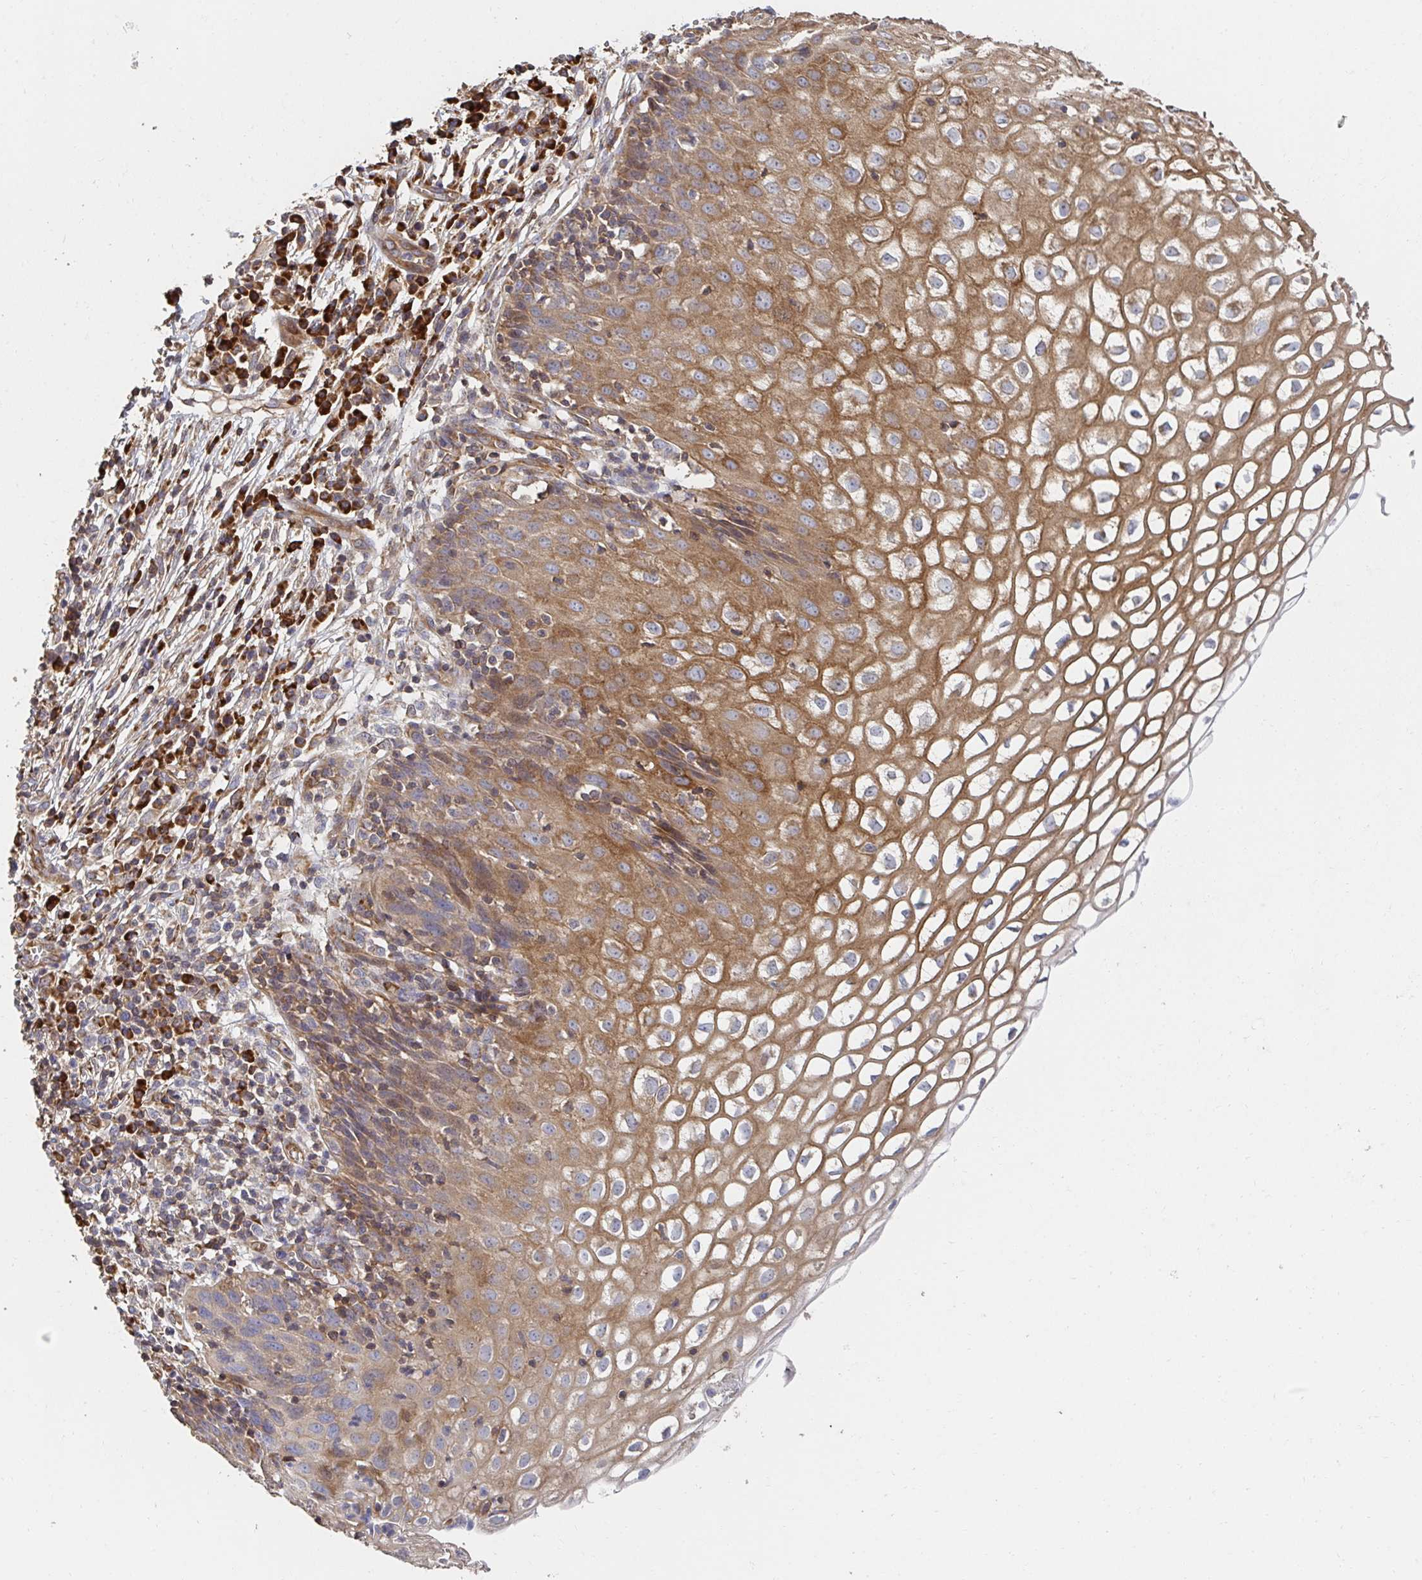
{"staining": {"intensity": "moderate", "quantity": "<25%", "location": "cytoplasmic/membranous"}, "tissue": "cervix", "cell_type": "Glandular cells", "image_type": "normal", "snomed": [{"axis": "morphology", "description": "Normal tissue, NOS"}, {"axis": "topography", "description": "Cervix"}], "caption": "Immunohistochemical staining of benign cervix displays moderate cytoplasmic/membranous protein positivity in approximately <25% of glandular cells. (DAB IHC with brightfield microscopy, high magnification).", "gene": "APBB1", "patient": {"sex": "female", "age": 36}}